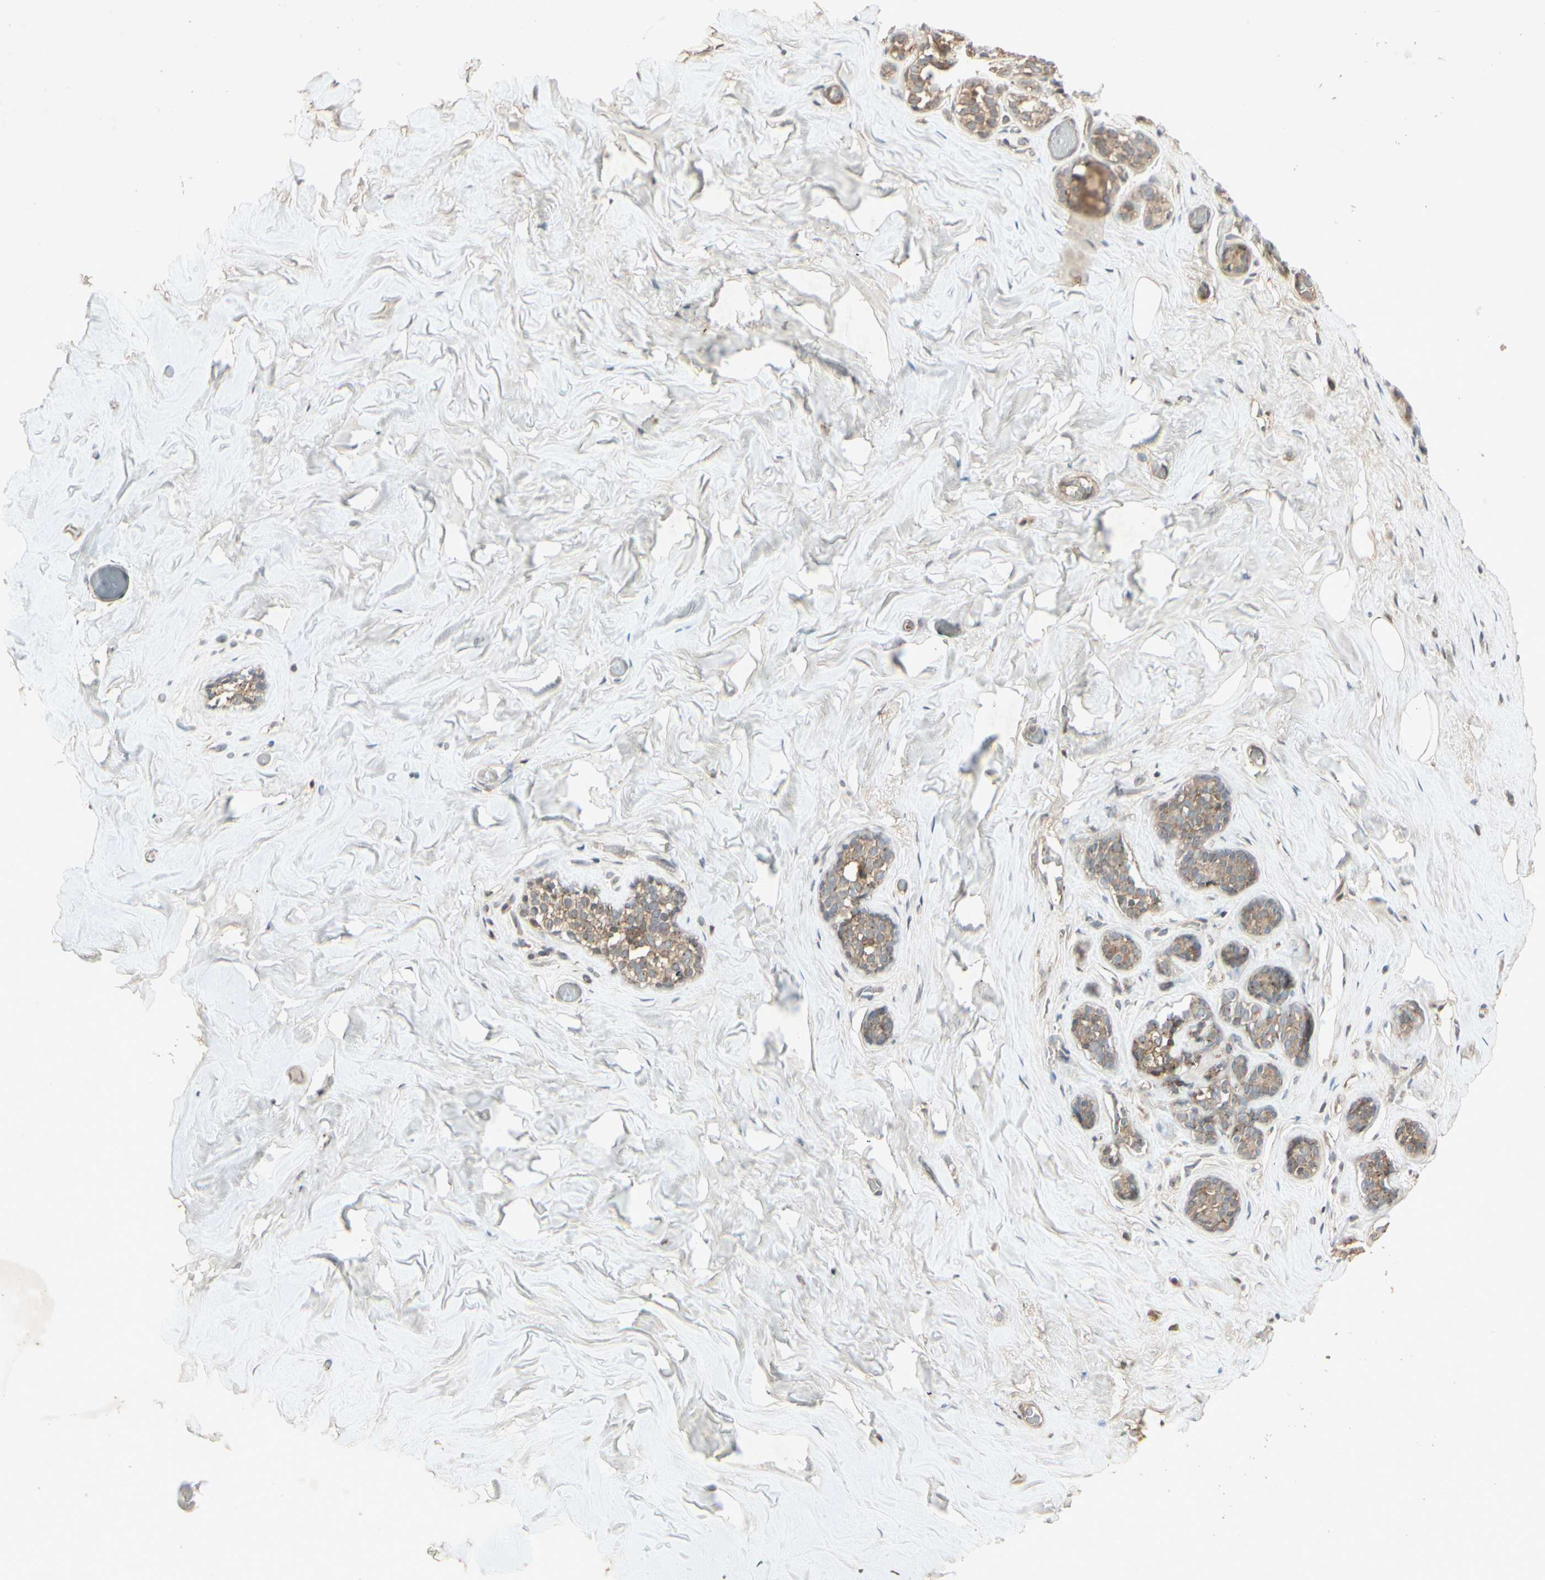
{"staining": {"intensity": "negative", "quantity": "none", "location": "none"}, "tissue": "breast", "cell_type": "Adipocytes", "image_type": "normal", "snomed": [{"axis": "morphology", "description": "Normal tissue, NOS"}, {"axis": "topography", "description": "Breast"}], "caption": "Immunohistochemical staining of benign breast shows no significant positivity in adipocytes.", "gene": "TEK", "patient": {"sex": "female", "age": 75}}